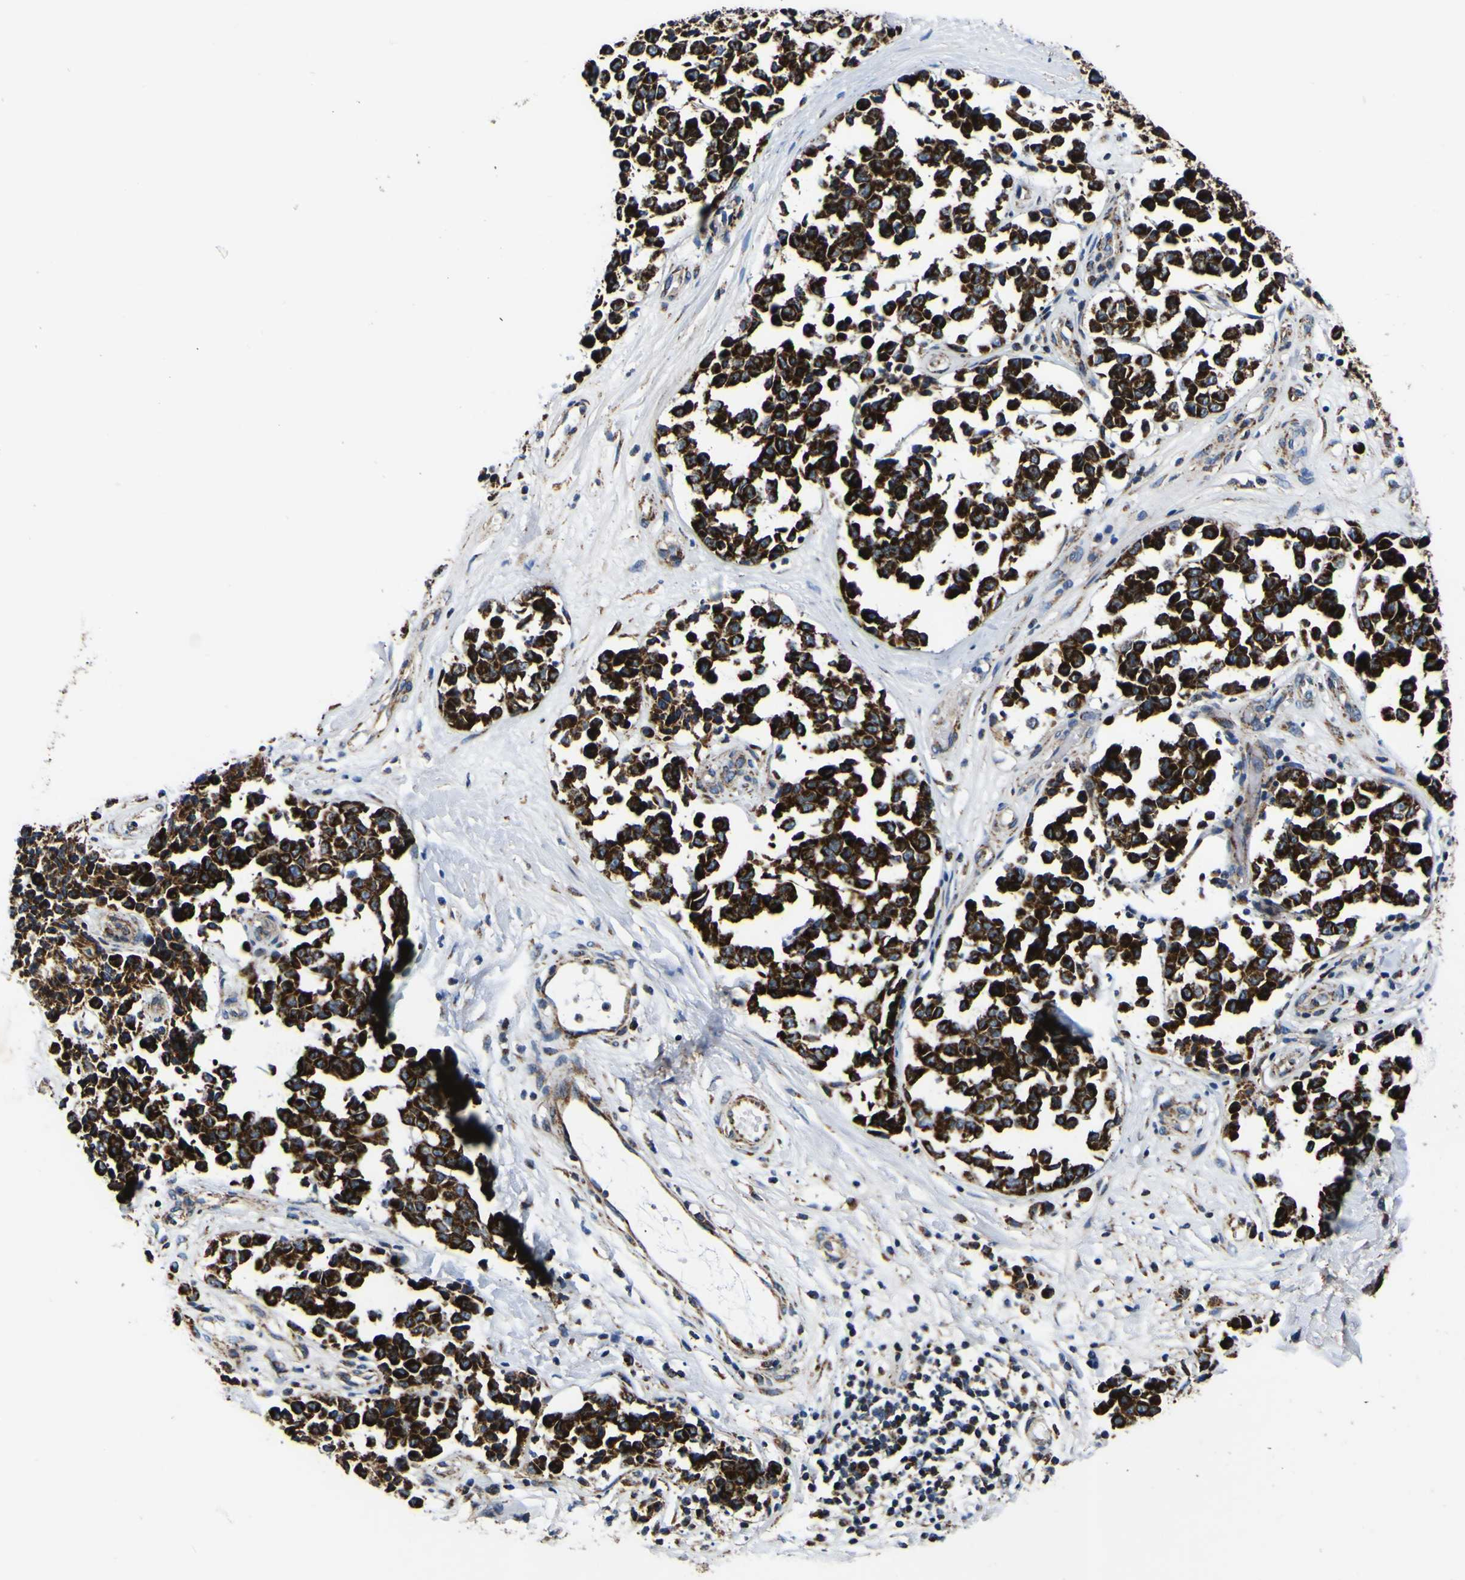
{"staining": {"intensity": "strong", "quantity": ">75%", "location": "cytoplasmic/membranous"}, "tissue": "melanoma", "cell_type": "Tumor cells", "image_type": "cancer", "snomed": [{"axis": "morphology", "description": "Malignant melanoma, NOS"}, {"axis": "topography", "description": "Skin"}], "caption": "The immunohistochemical stain highlights strong cytoplasmic/membranous positivity in tumor cells of malignant melanoma tissue.", "gene": "PTRH2", "patient": {"sex": "female", "age": 64}}